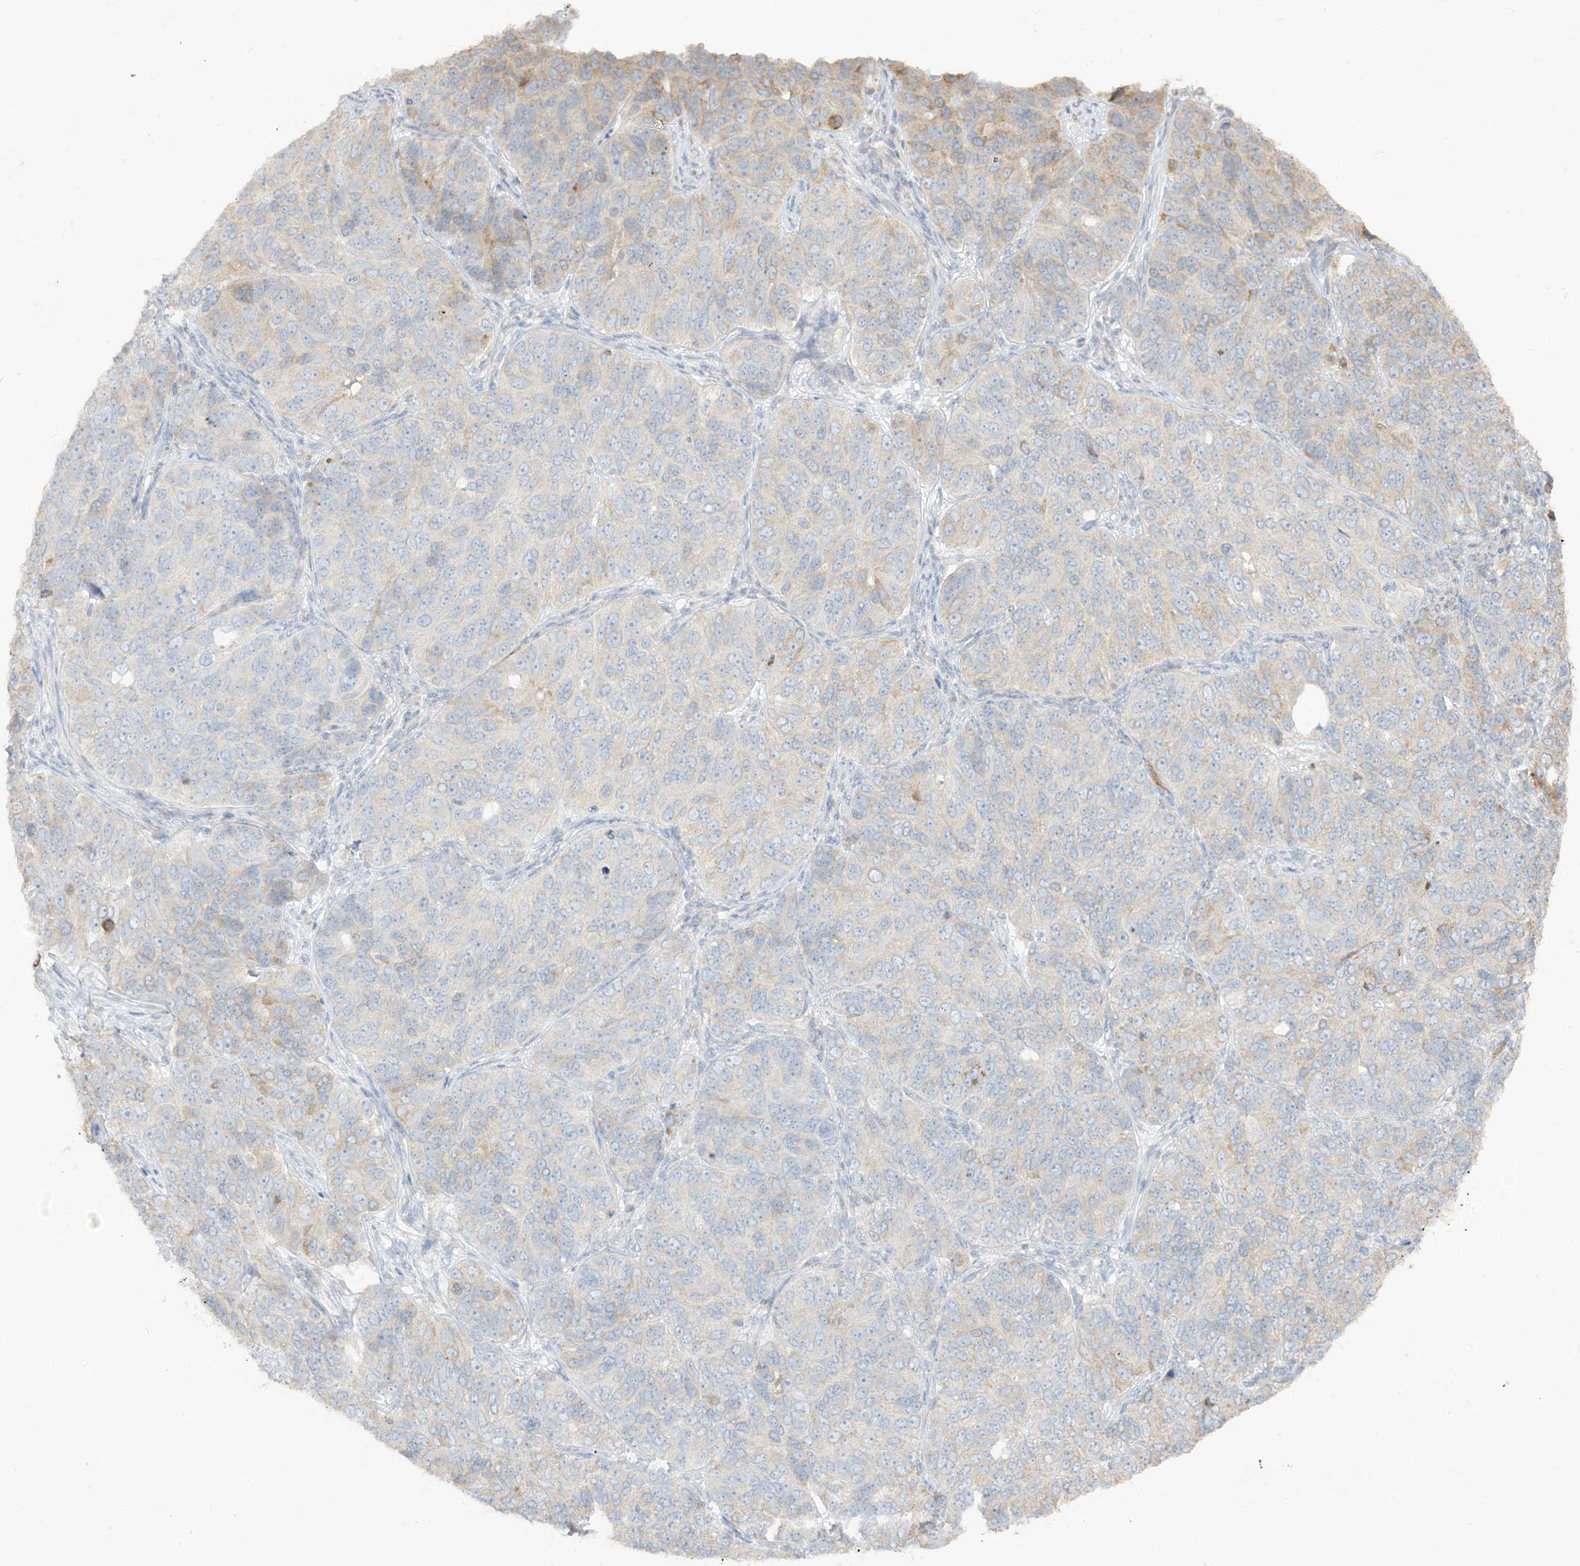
{"staining": {"intensity": "weak", "quantity": "<25%", "location": "cytoplasmic/membranous"}, "tissue": "ovarian cancer", "cell_type": "Tumor cells", "image_type": "cancer", "snomed": [{"axis": "morphology", "description": "Carcinoma, endometroid"}, {"axis": "topography", "description": "Ovary"}], "caption": "A high-resolution micrograph shows immunohistochemistry (IHC) staining of ovarian endometroid carcinoma, which demonstrates no significant expression in tumor cells. (Stains: DAB (3,3'-diaminobenzidine) immunohistochemistry with hematoxylin counter stain, Microscopy: brightfield microscopy at high magnification).", "gene": "LOXL3", "patient": {"sex": "female", "age": 51}}